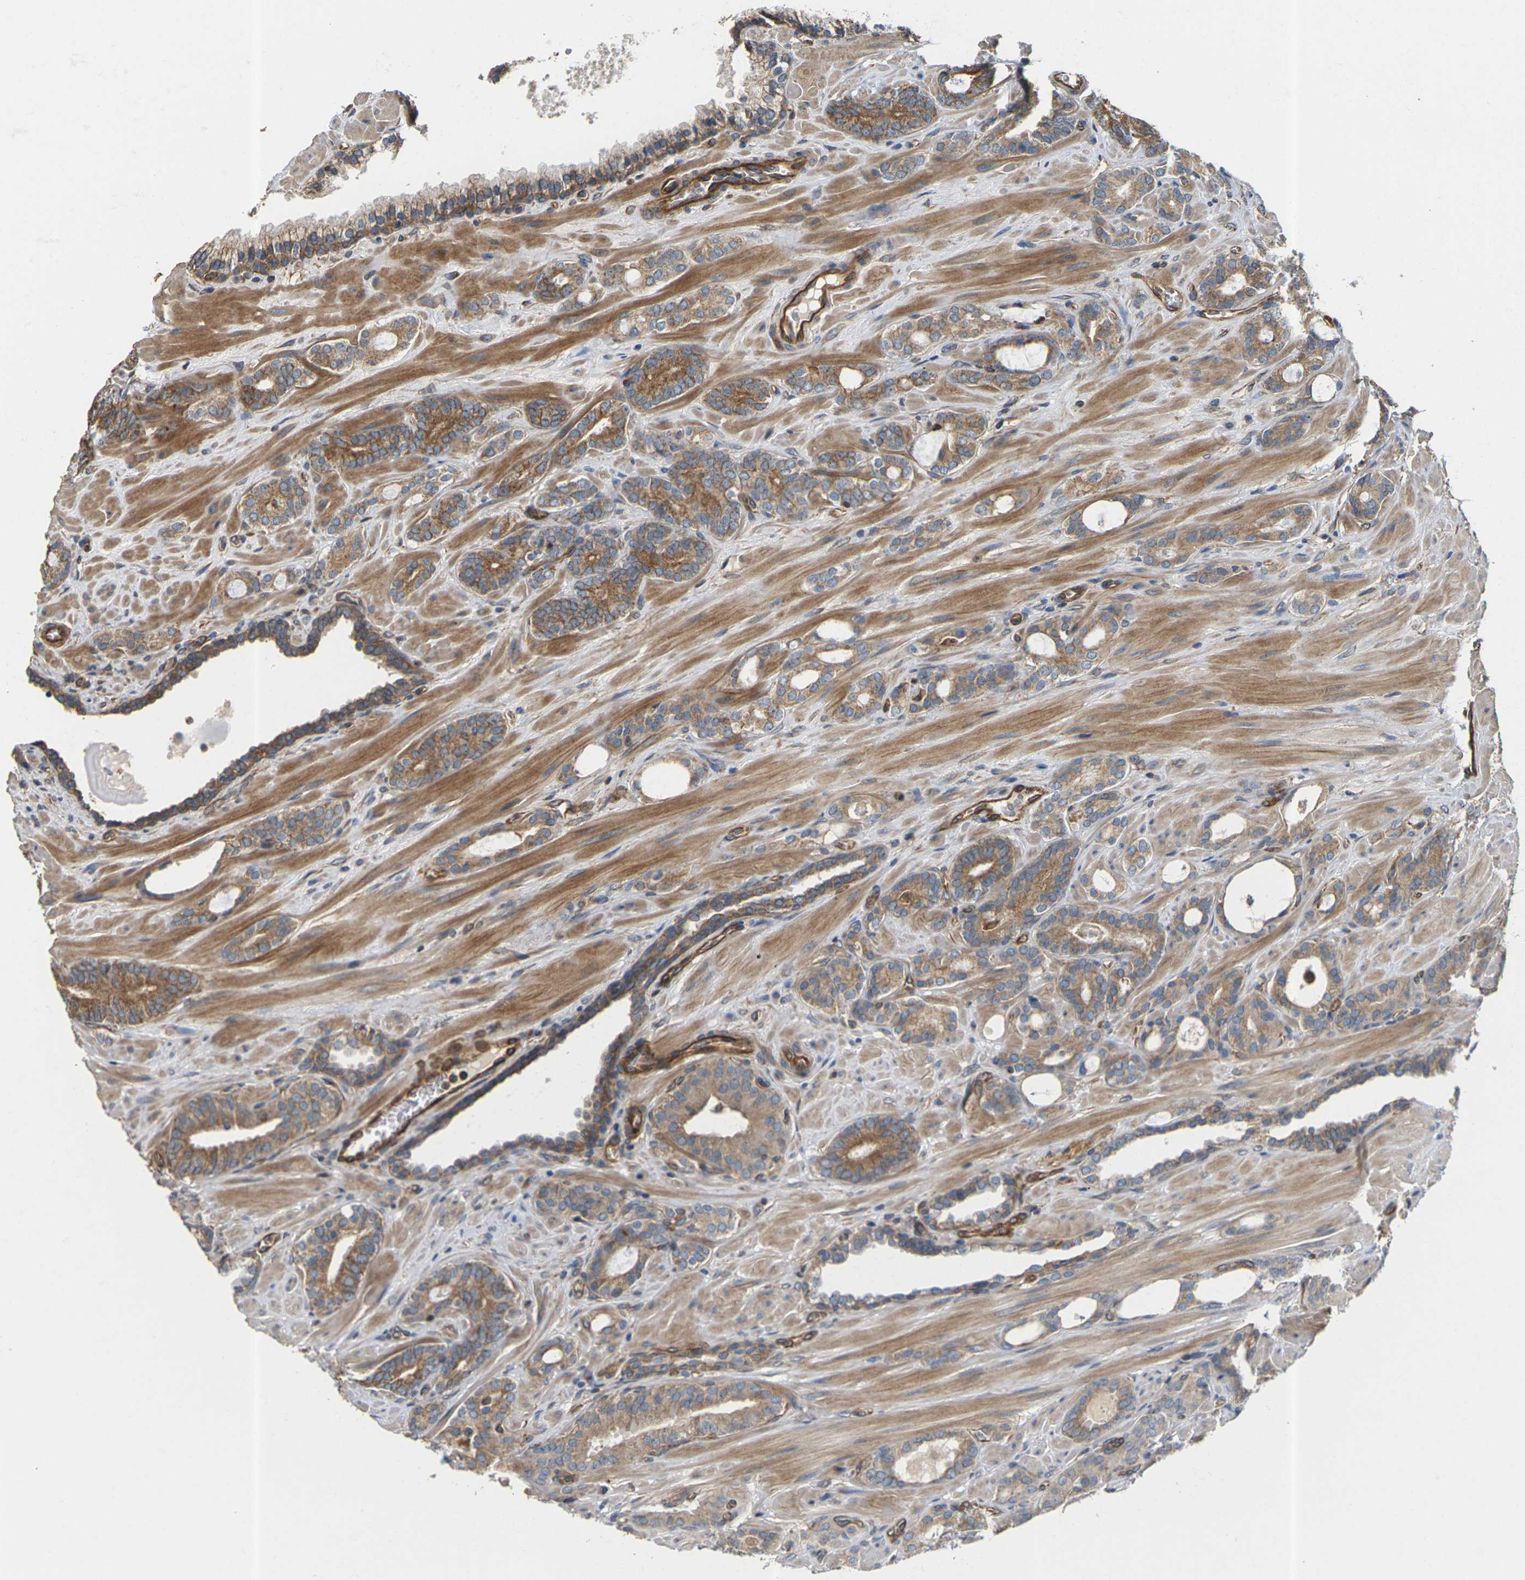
{"staining": {"intensity": "moderate", "quantity": ">75%", "location": "cytoplasmic/membranous"}, "tissue": "prostate cancer", "cell_type": "Tumor cells", "image_type": "cancer", "snomed": [{"axis": "morphology", "description": "Adenocarcinoma, Low grade"}, {"axis": "topography", "description": "Prostate"}], "caption": "Prostate low-grade adenocarcinoma stained with a brown dye reveals moderate cytoplasmic/membranous positive staining in approximately >75% of tumor cells.", "gene": "PCDHB4", "patient": {"sex": "male", "age": 63}}